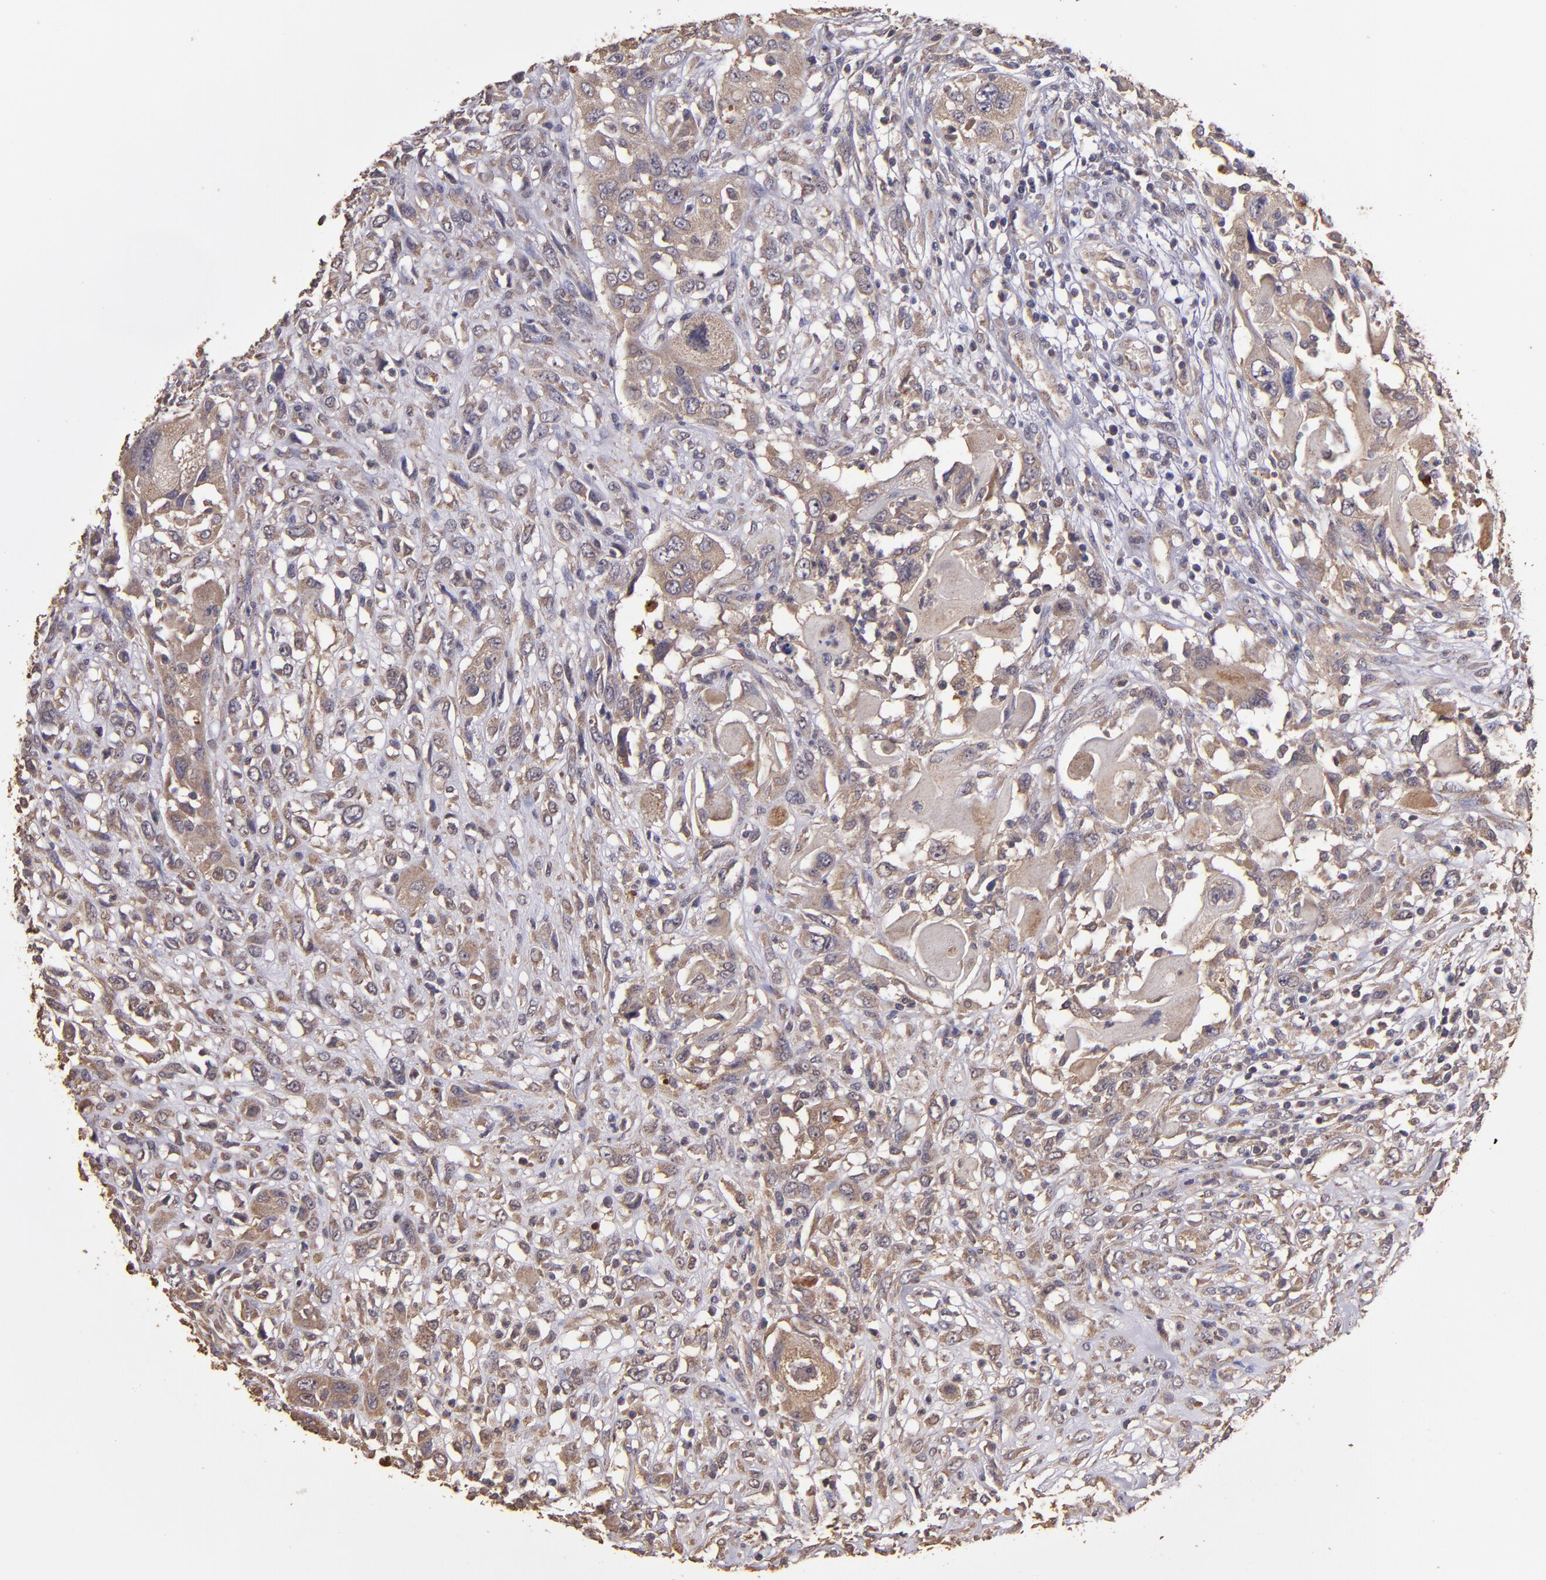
{"staining": {"intensity": "moderate", "quantity": ">75%", "location": "cytoplasmic/membranous"}, "tissue": "head and neck cancer", "cell_type": "Tumor cells", "image_type": "cancer", "snomed": [{"axis": "morphology", "description": "Neoplasm, malignant, NOS"}, {"axis": "topography", "description": "Salivary gland"}, {"axis": "topography", "description": "Head-Neck"}], "caption": "Protein expression analysis of head and neck malignant neoplasm reveals moderate cytoplasmic/membranous staining in about >75% of tumor cells.", "gene": "HECTD1", "patient": {"sex": "male", "age": 43}}